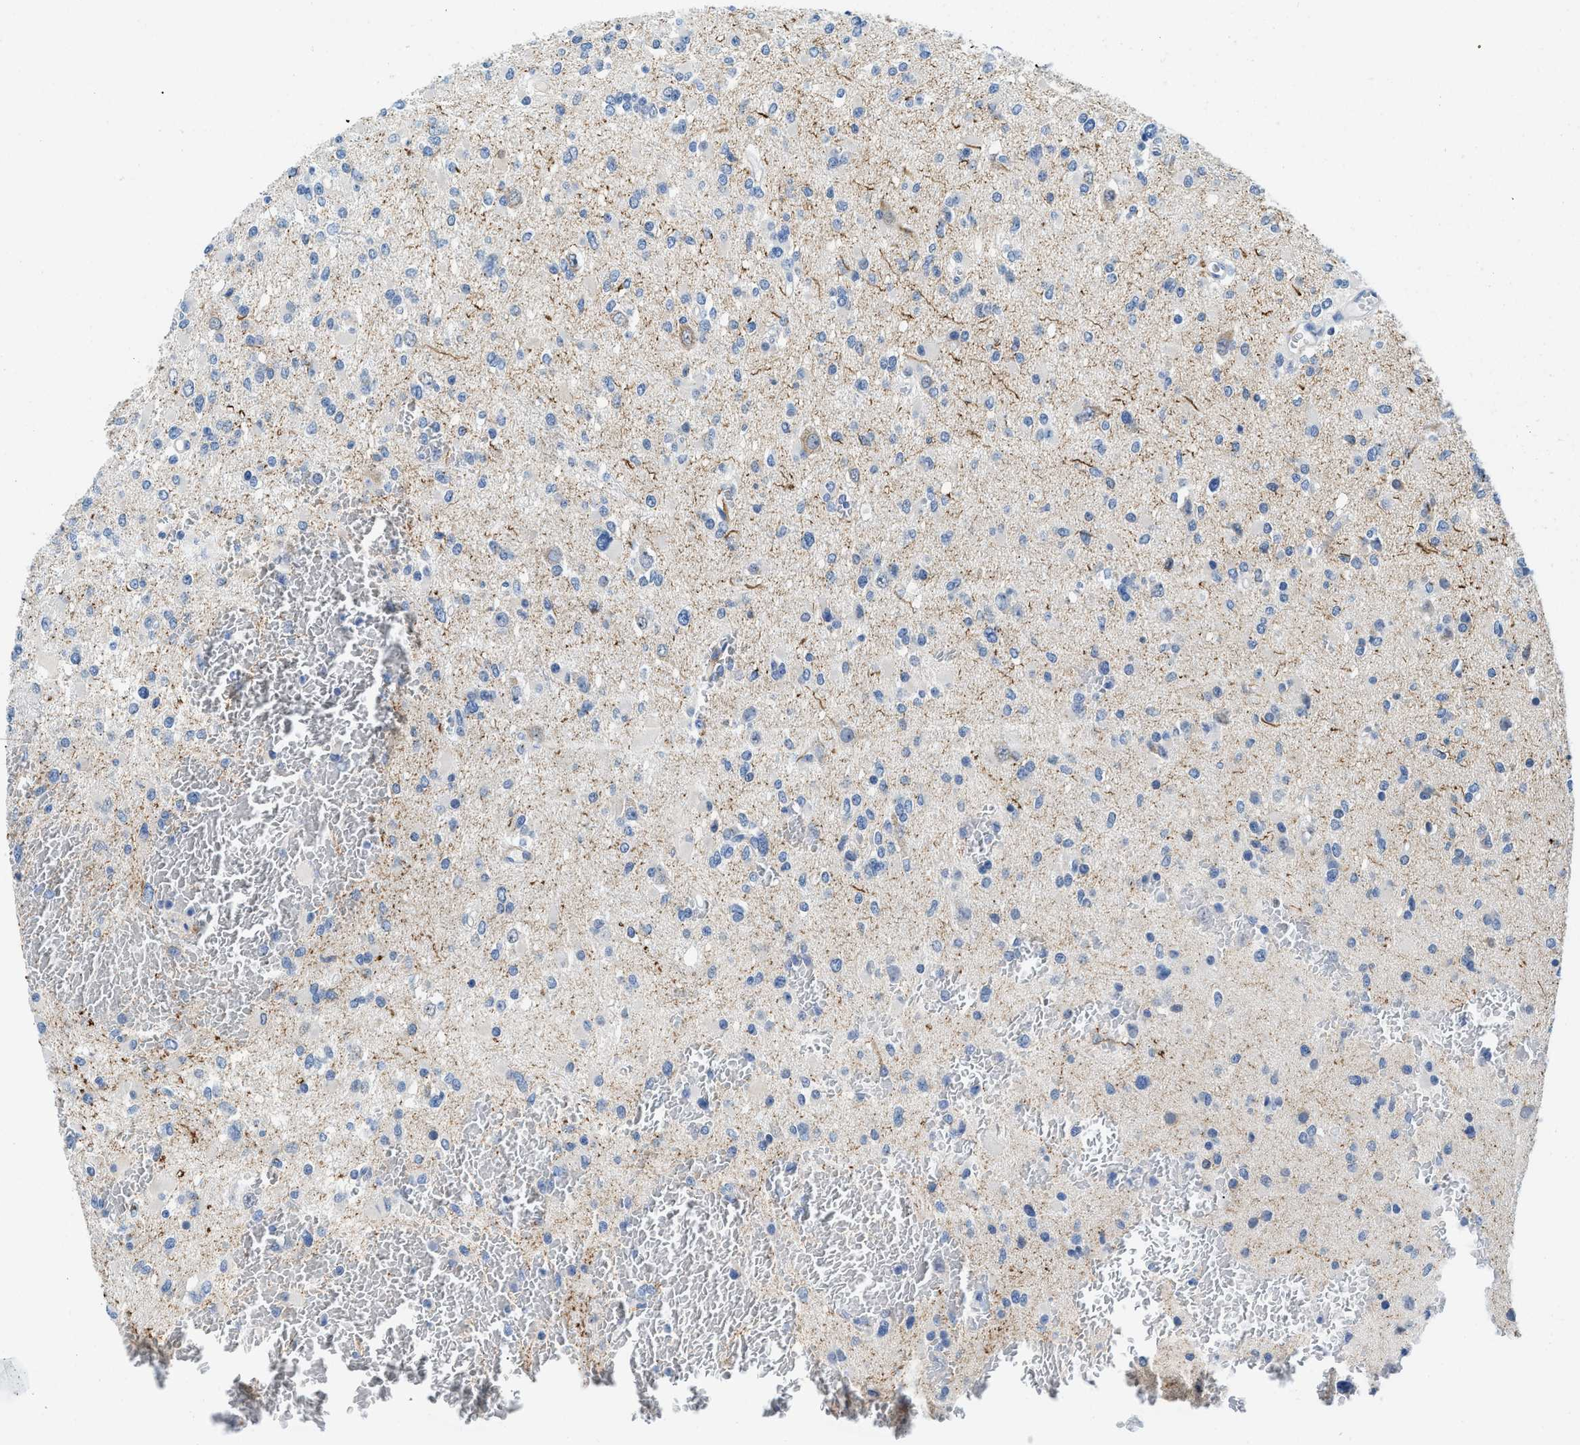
{"staining": {"intensity": "negative", "quantity": "none", "location": "none"}, "tissue": "glioma", "cell_type": "Tumor cells", "image_type": "cancer", "snomed": [{"axis": "morphology", "description": "Glioma, malignant, Low grade"}, {"axis": "topography", "description": "Brain"}], "caption": "DAB immunohistochemical staining of human malignant low-grade glioma shows no significant expression in tumor cells. (DAB (3,3'-diaminobenzidine) immunohistochemistry with hematoxylin counter stain).", "gene": "CD226", "patient": {"sex": "female", "age": 22}}